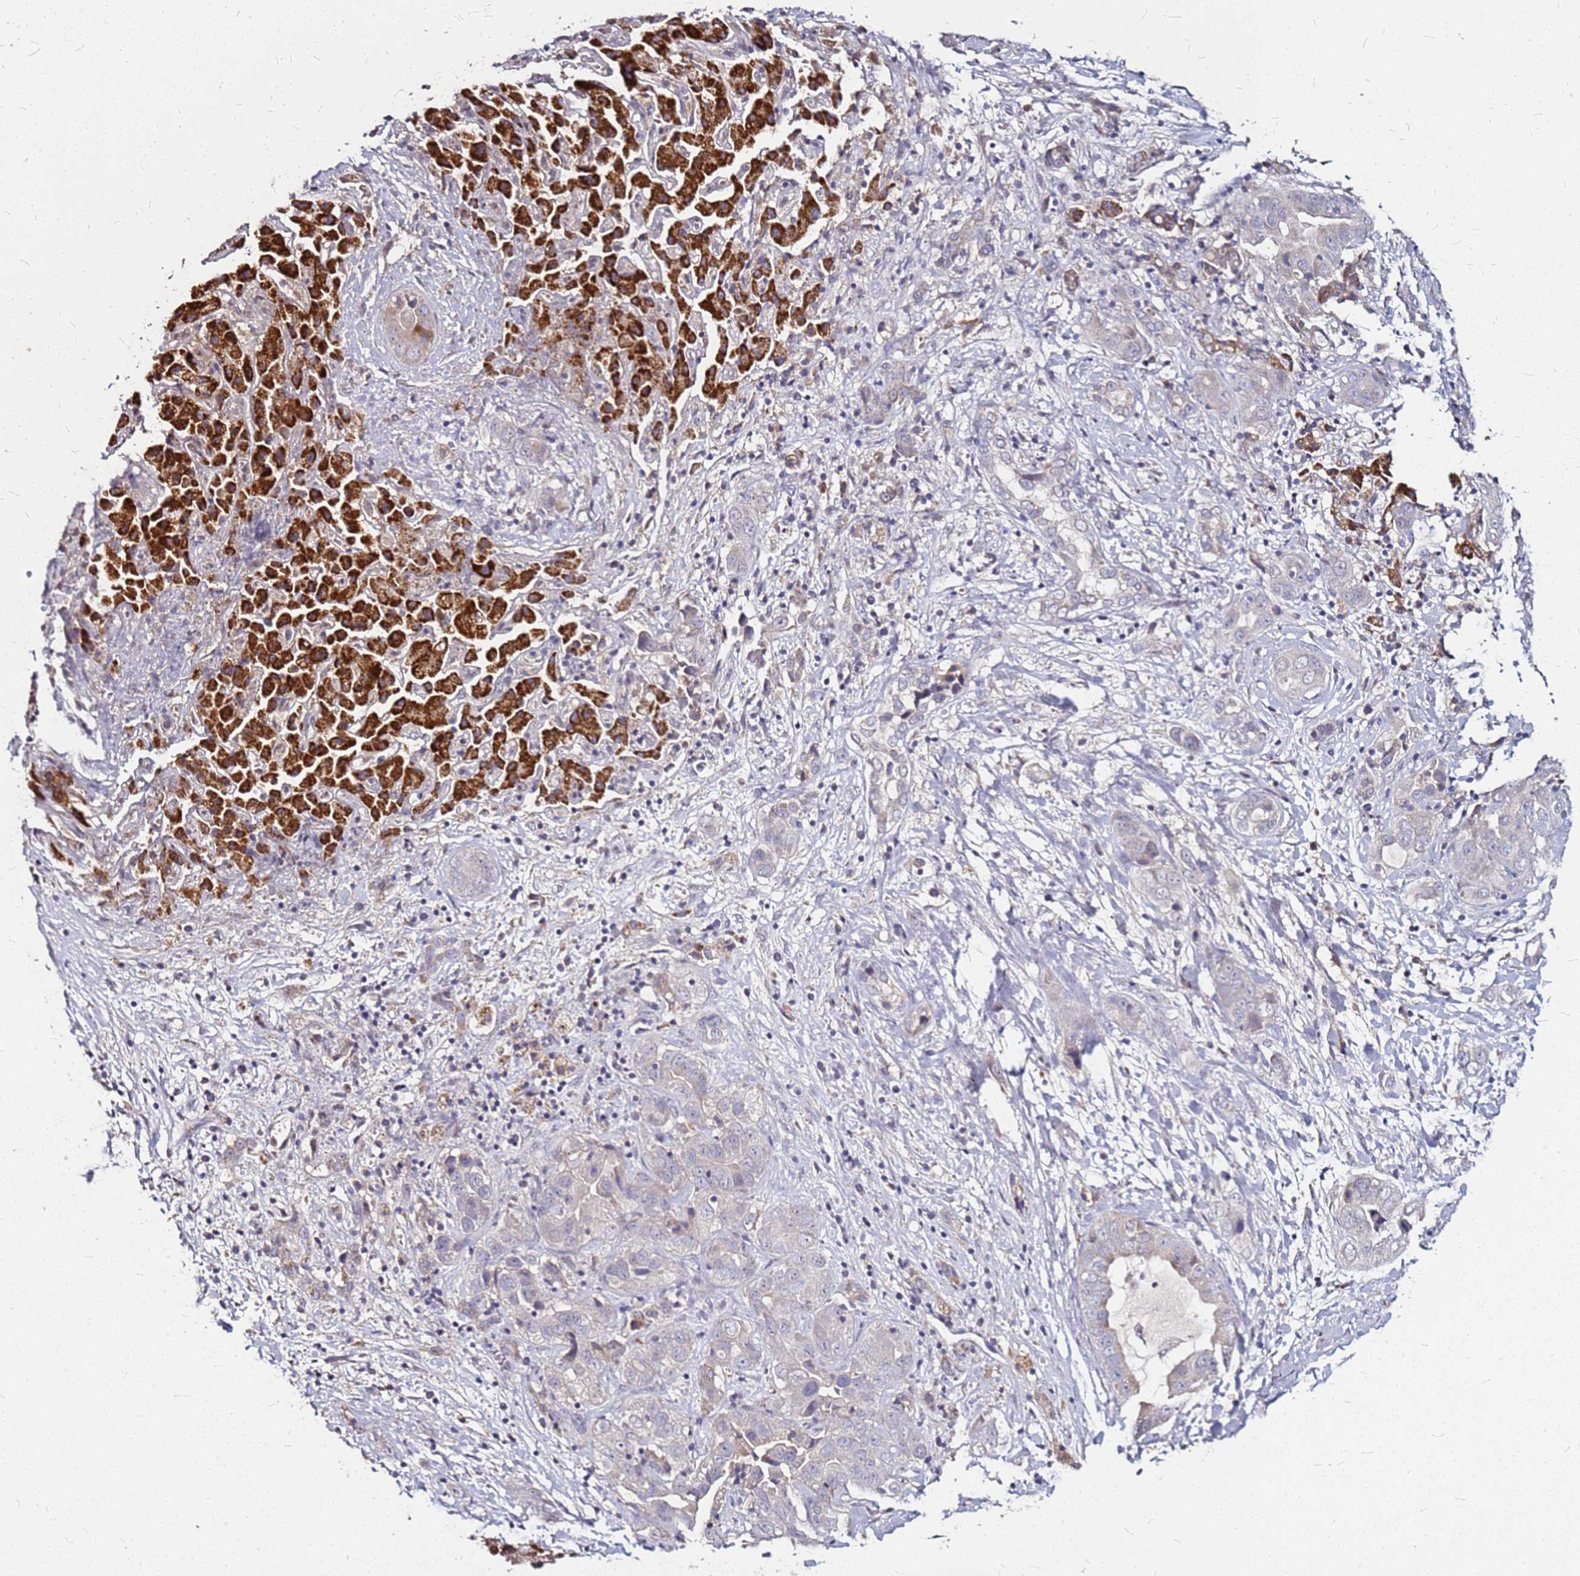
{"staining": {"intensity": "negative", "quantity": "none", "location": "none"}, "tissue": "liver cancer", "cell_type": "Tumor cells", "image_type": "cancer", "snomed": [{"axis": "morphology", "description": "Cholangiocarcinoma"}, {"axis": "topography", "description": "Liver"}], "caption": "The immunohistochemistry micrograph has no significant expression in tumor cells of liver cancer tissue. (Brightfield microscopy of DAB (3,3'-diaminobenzidine) immunohistochemistry (IHC) at high magnification).", "gene": "DCDC2C", "patient": {"sex": "female", "age": 52}}